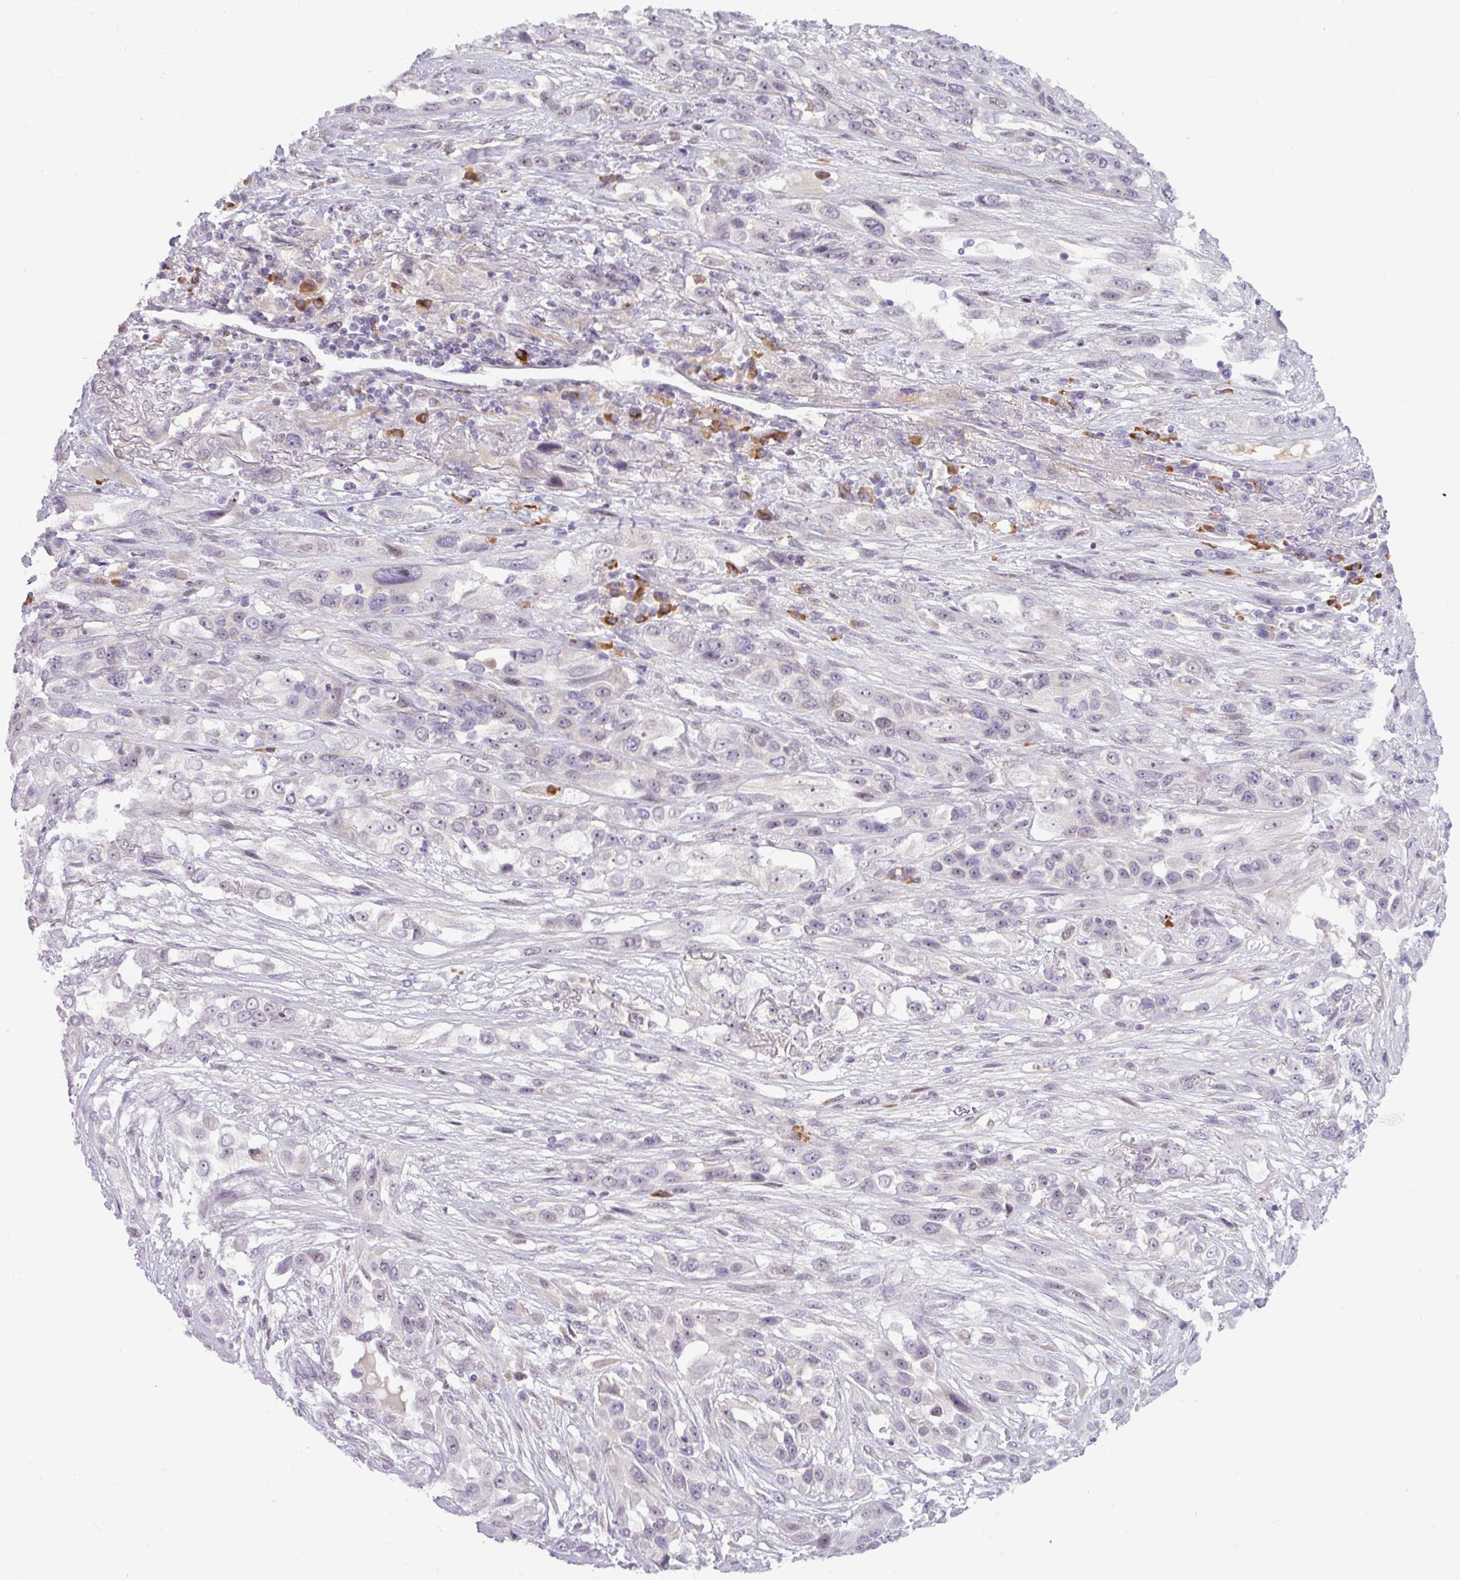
{"staining": {"intensity": "negative", "quantity": "none", "location": "none"}, "tissue": "lung cancer", "cell_type": "Tumor cells", "image_type": "cancer", "snomed": [{"axis": "morphology", "description": "Squamous cell carcinoma, NOS"}, {"axis": "topography", "description": "Lung"}], "caption": "Immunohistochemistry of human lung cancer (squamous cell carcinoma) displays no expression in tumor cells.", "gene": "SLC66A2", "patient": {"sex": "female", "age": 70}}